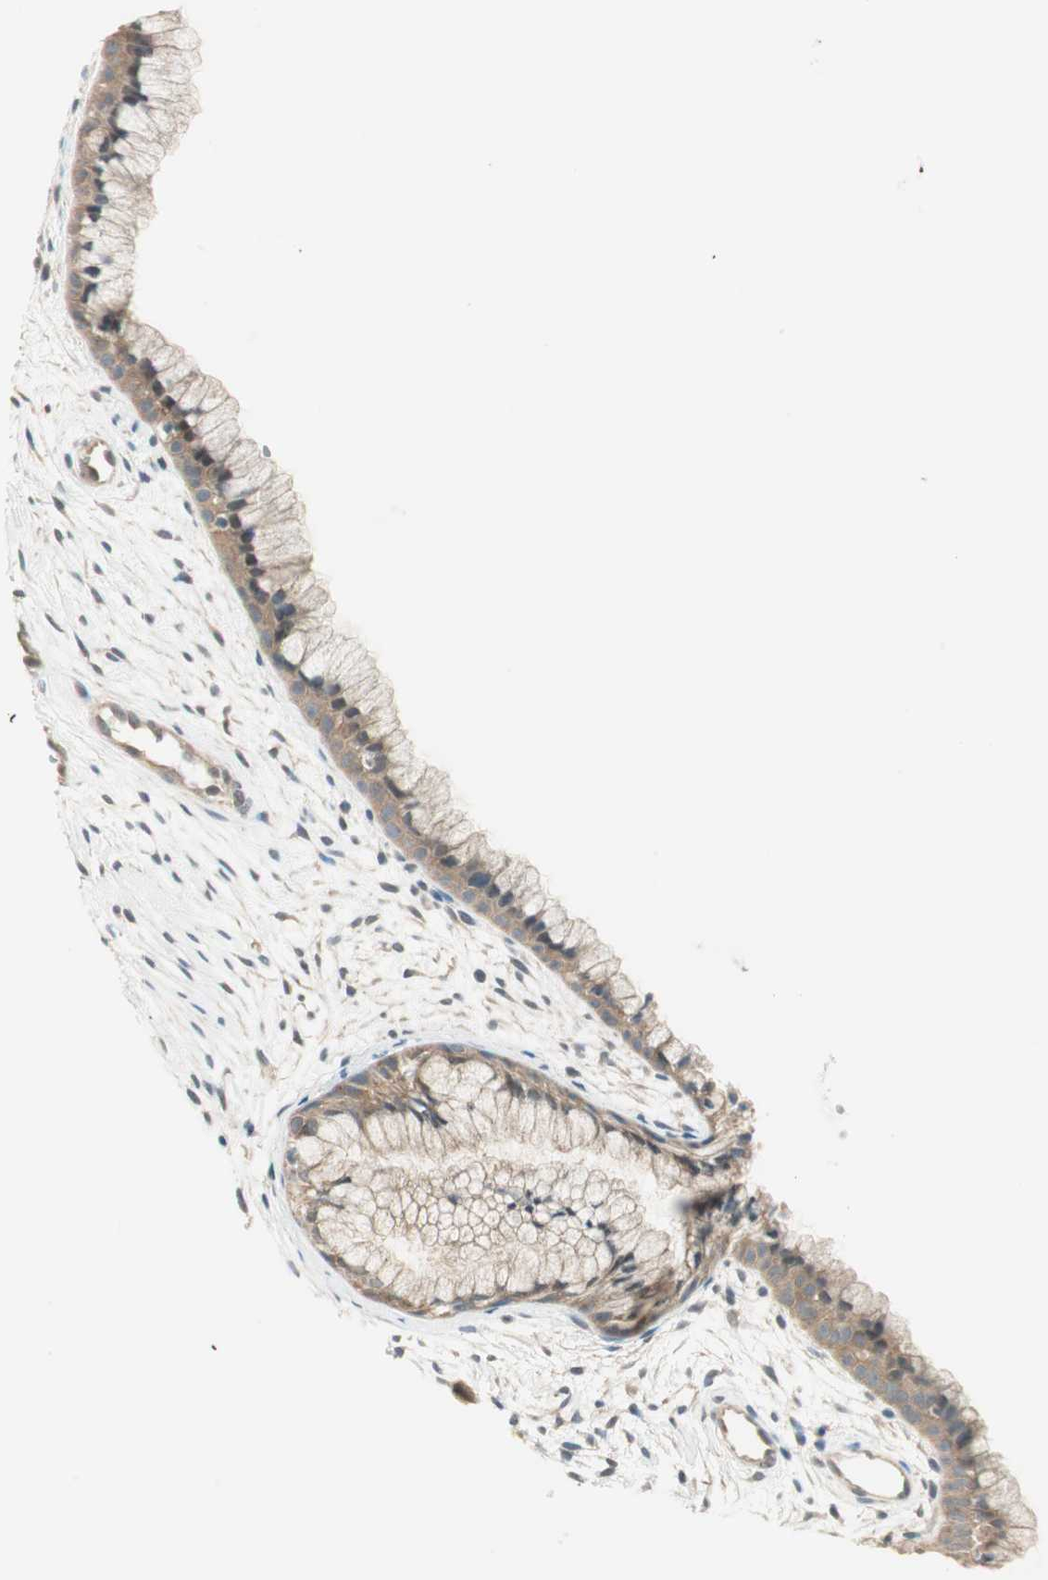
{"staining": {"intensity": "moderate", "quantity": ">75%", "location": "cytoplasmic/membranous"}, "tissue": "cervix", "cell_type": "Glandular cells", "image_type": "normal", "snomed": [{"axis": "morphology", "description": "Normal tissue, NOS"}, {"axis": "topography", "description": "Cervix"}], "caption": "High-magnification brightfield microscopy of benign cervix stained with DAB (3,3'-diaminobenzidine) (brown) and counterstained with hematoxylin (blue). glandular cells exhibit moderate cytoplasmic/membranous staining is appreciated in approximately>75% of cells.", "gene": "PSMD8", "patient": {"sex": "female", "age": 39}}